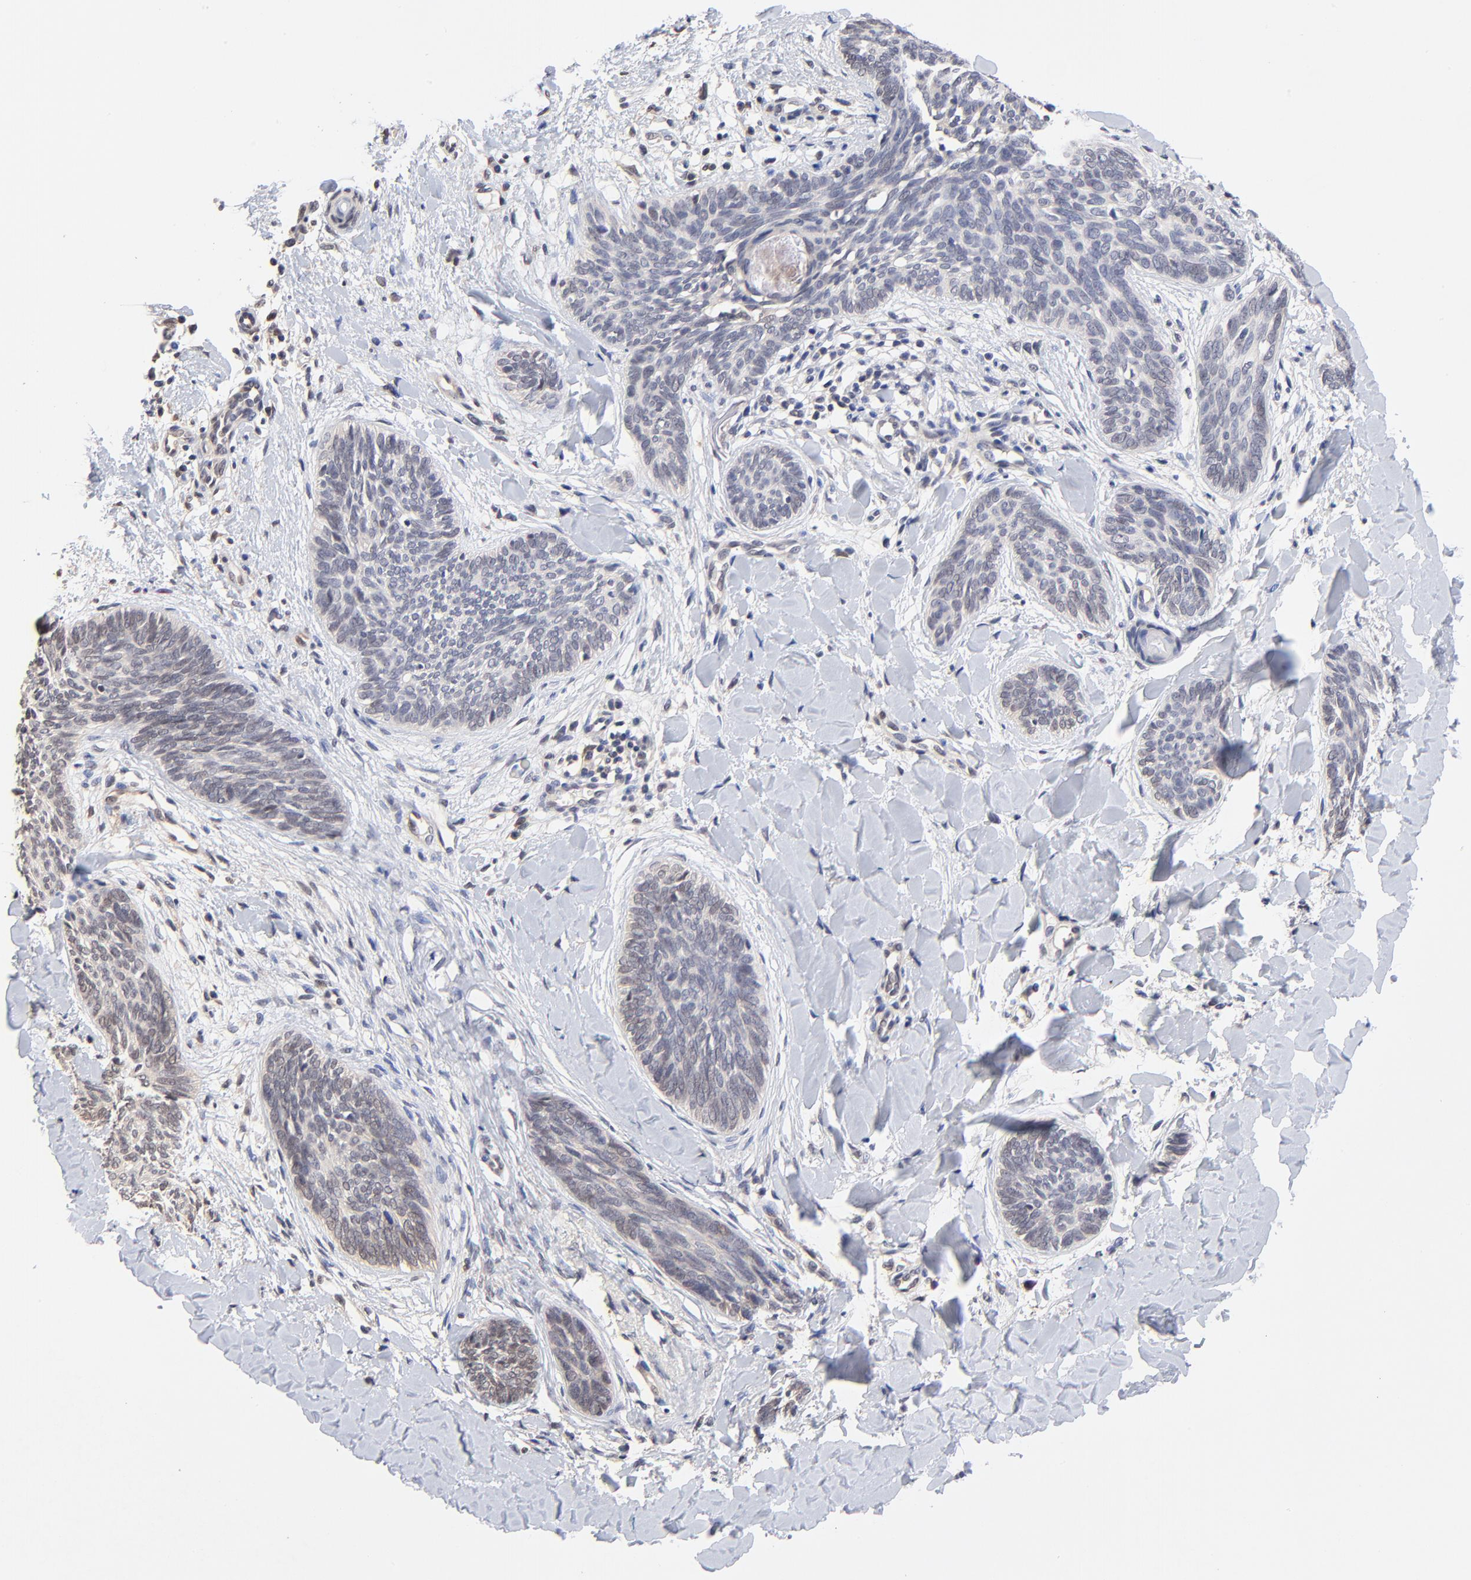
{"staining": {"intensity": "negative", "quantity": "none", "location": "none"}, "tissue": "skin cancer", "cell_type": "Tumor cells", "image_type": "cancer", "snomed": [{"axis": "morphology", "description": "Basal cell carcinoma"}, {"axis": "topography", "description": "Skin"}], "caption": "Immunohistochemistry image of skin basal cell carcinoma stained for a protein (brown), which exhibits no staining in tumor cells.", "gene": "TXNL1", "patient": {"sex": "female", "age": 81}}